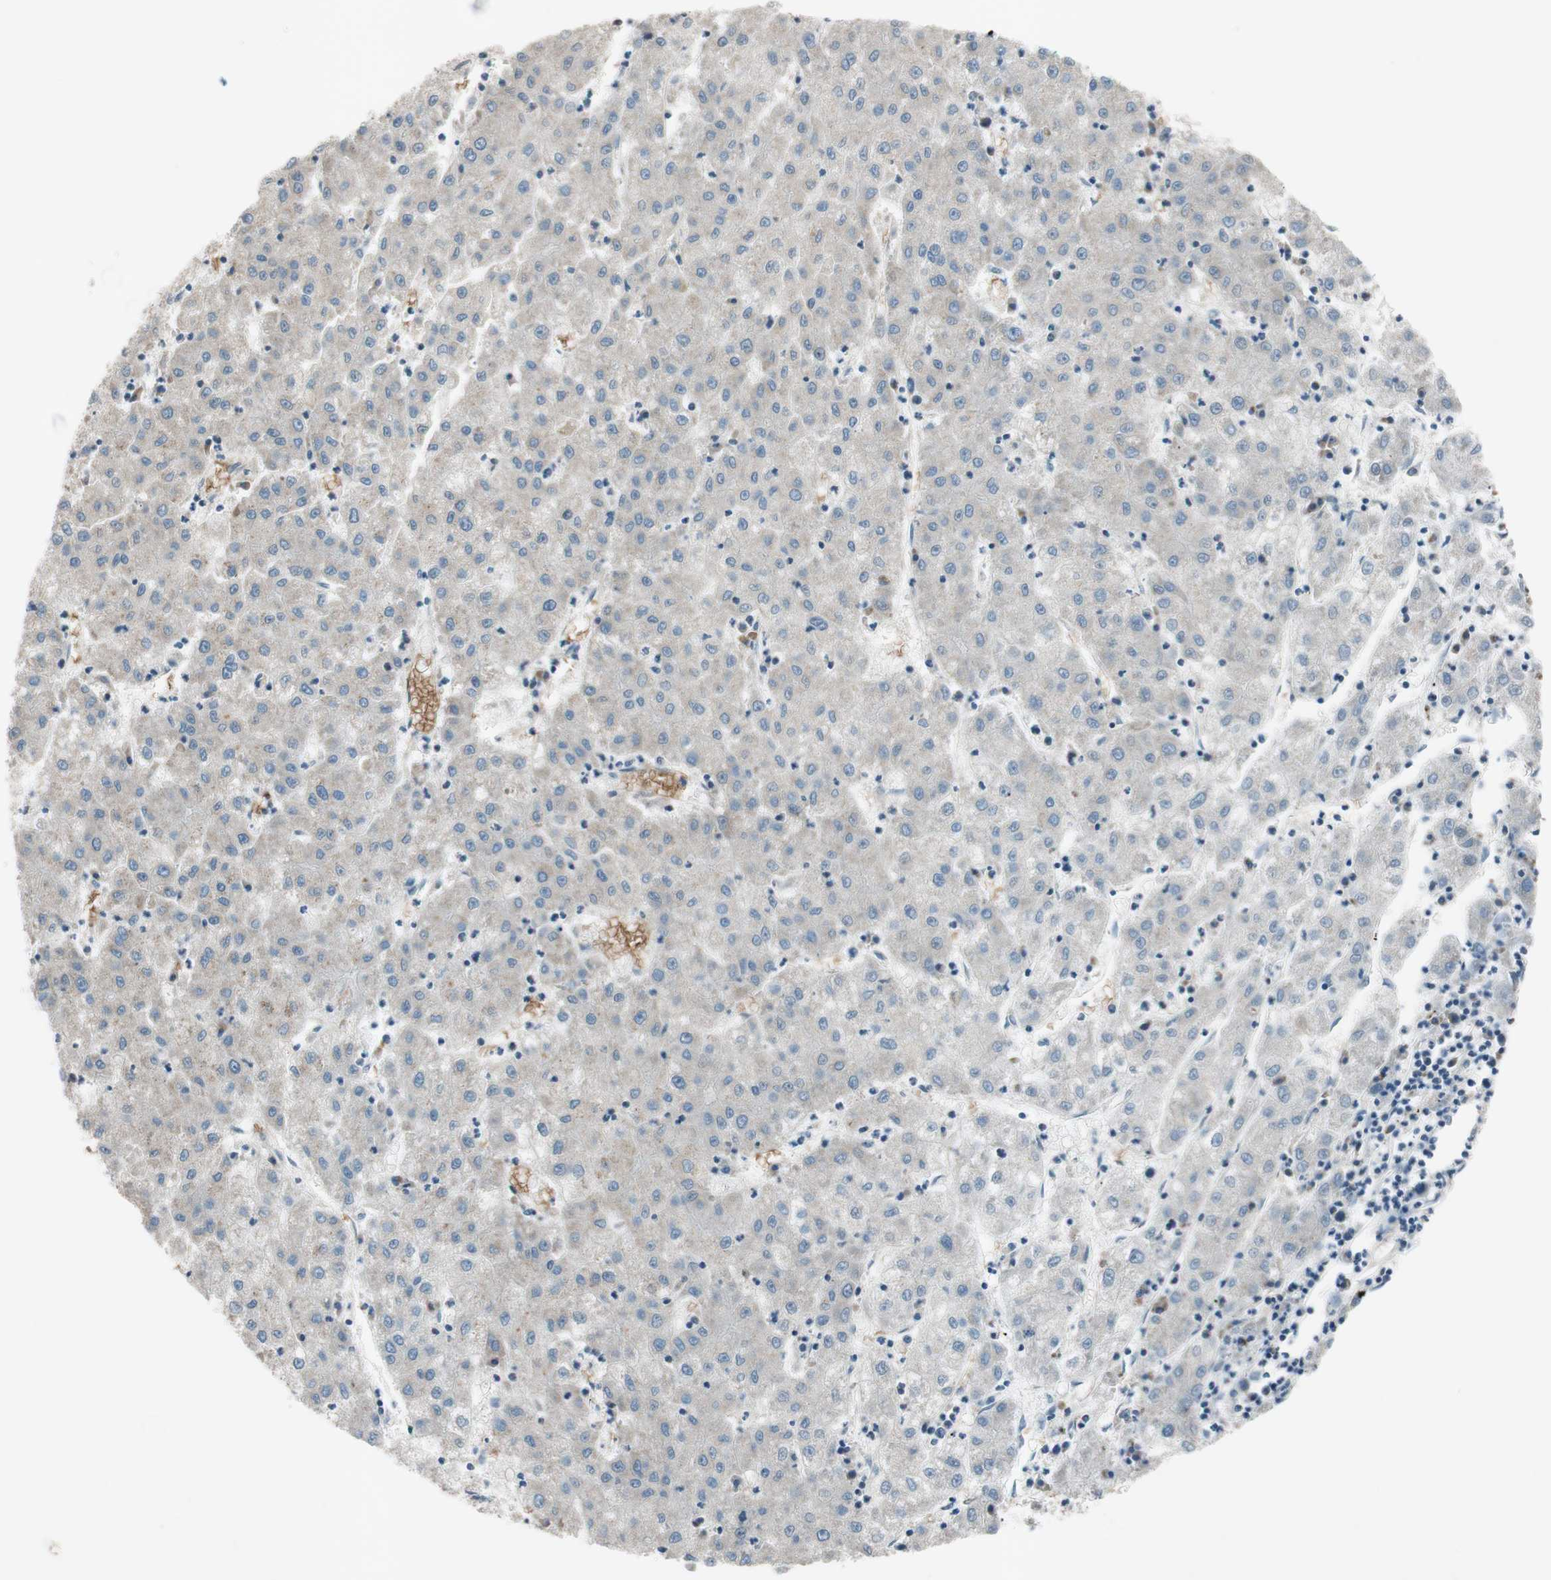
{"staining": {"intensity": "weak", "quantity": "<25%", "location": "cytoplasmic/membranous"}, "tissue": "liver cancer", "cell_type": "Tumor cells", "image_type": "cancer", "snomed": [{"axis": "morphology", "description": "Carcinoma, Hepatocellular, NOS"}, {"axis": "topography", "description": "Liver"}], "caption": "This is a micrograph of immunohistochemistry (IHC) staining of liver cancer, which shows no positivity in tumor cells.", "gene": "GYPC", "patient": {"sex": "male", "age": 72}}